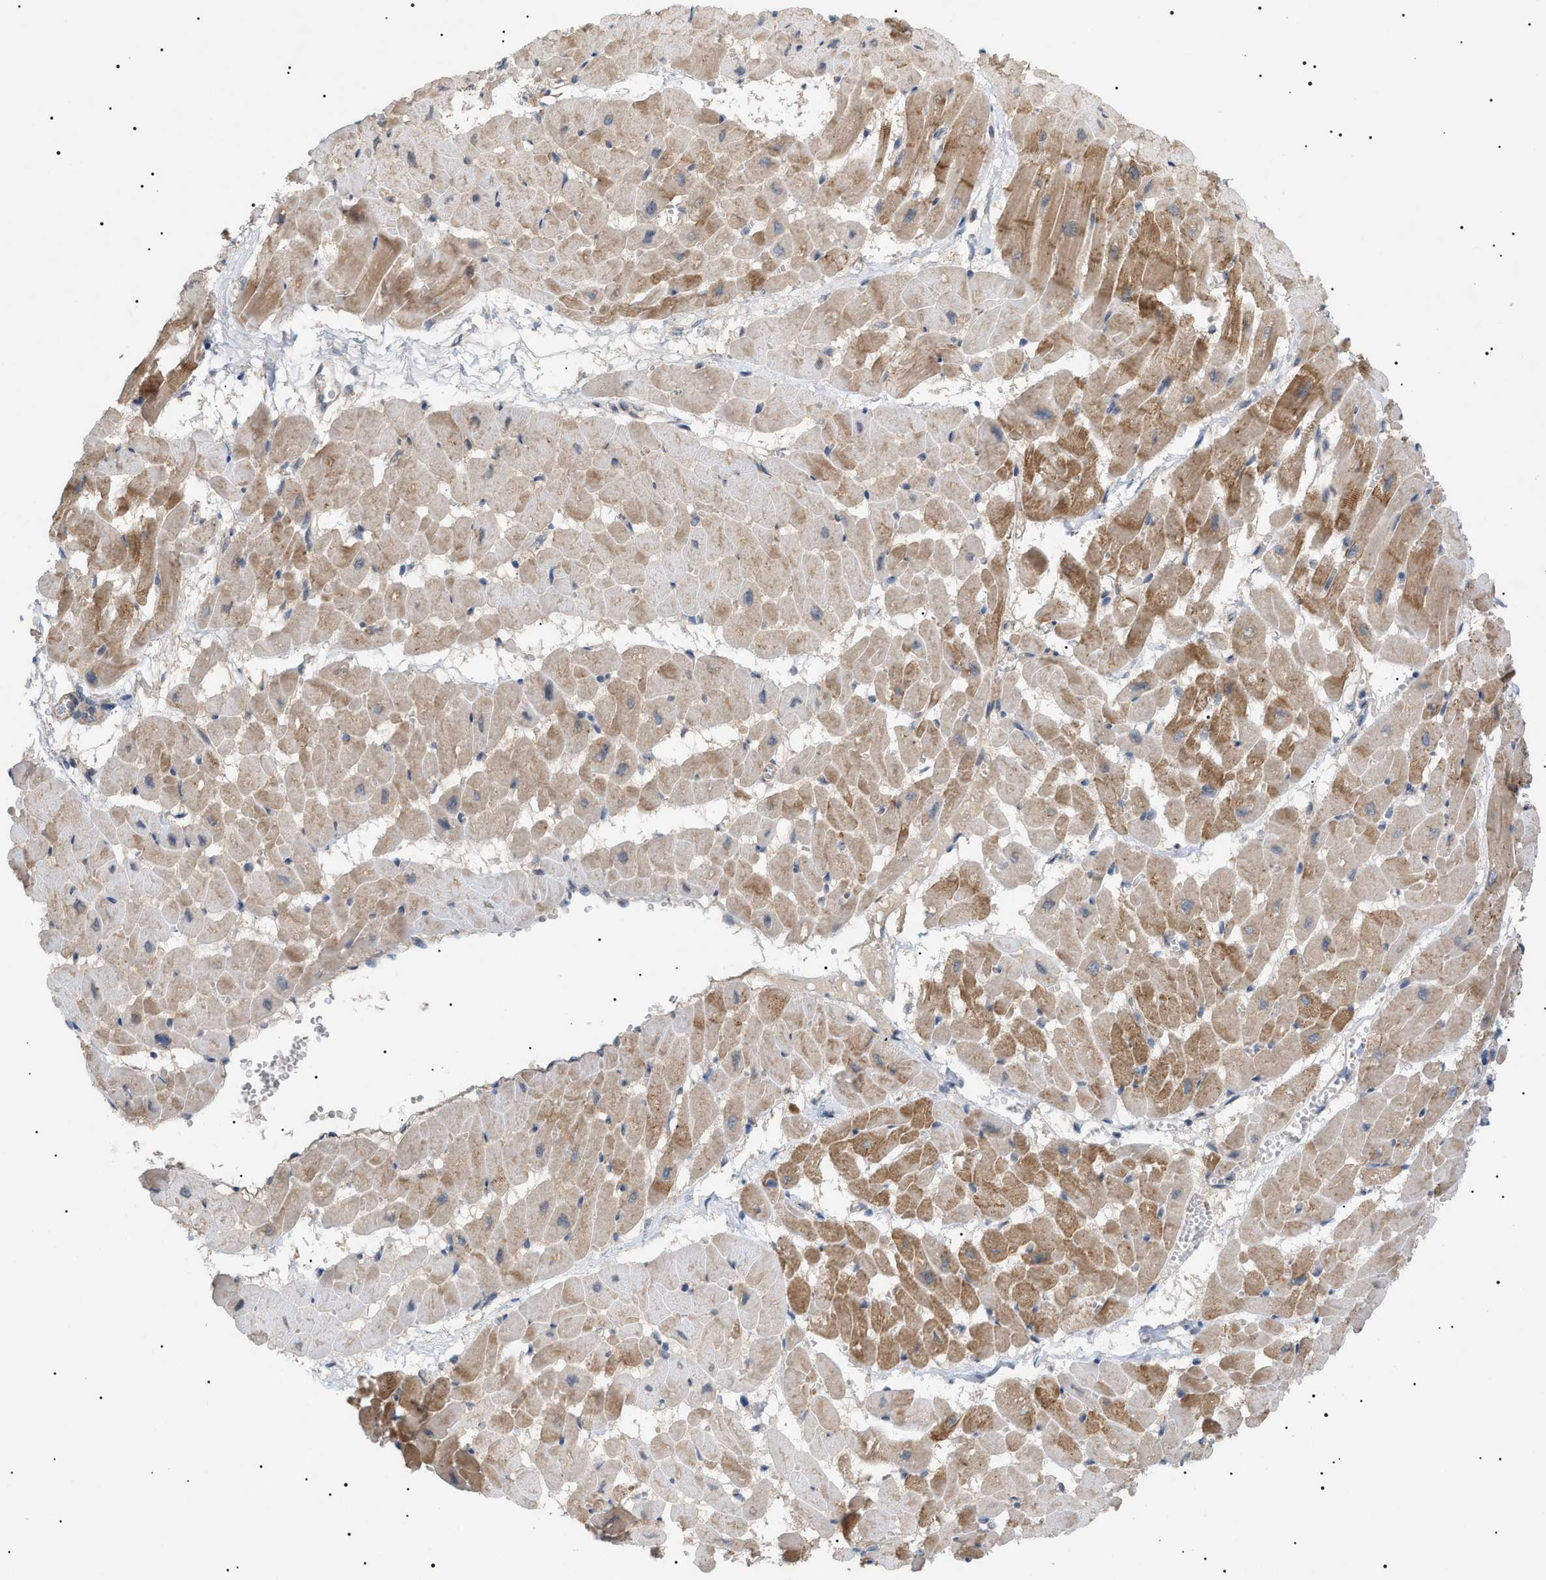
{"staining": {"intensity": "moderate", "quantity": ">75%", "location": "cytoplasmic/membranous"}, "tissue": "heart muscle", "cell_type": "Cardiomyocytes", "image_type": "normal", "snomed": [{"axis": "morphology", "description": "Normal tissue, NOS"}, {"axis": "topography", "description": "Heart"}], "caption": "This photomicrograph demonstrates immunohistochemistry staining of benign human heart muscle, with medium moderate cytoplasmic/membranous expression in about >75% of cardiomyocytes.", "gene": "IRS2", "patient": {"sex": "male", "age": 45}}